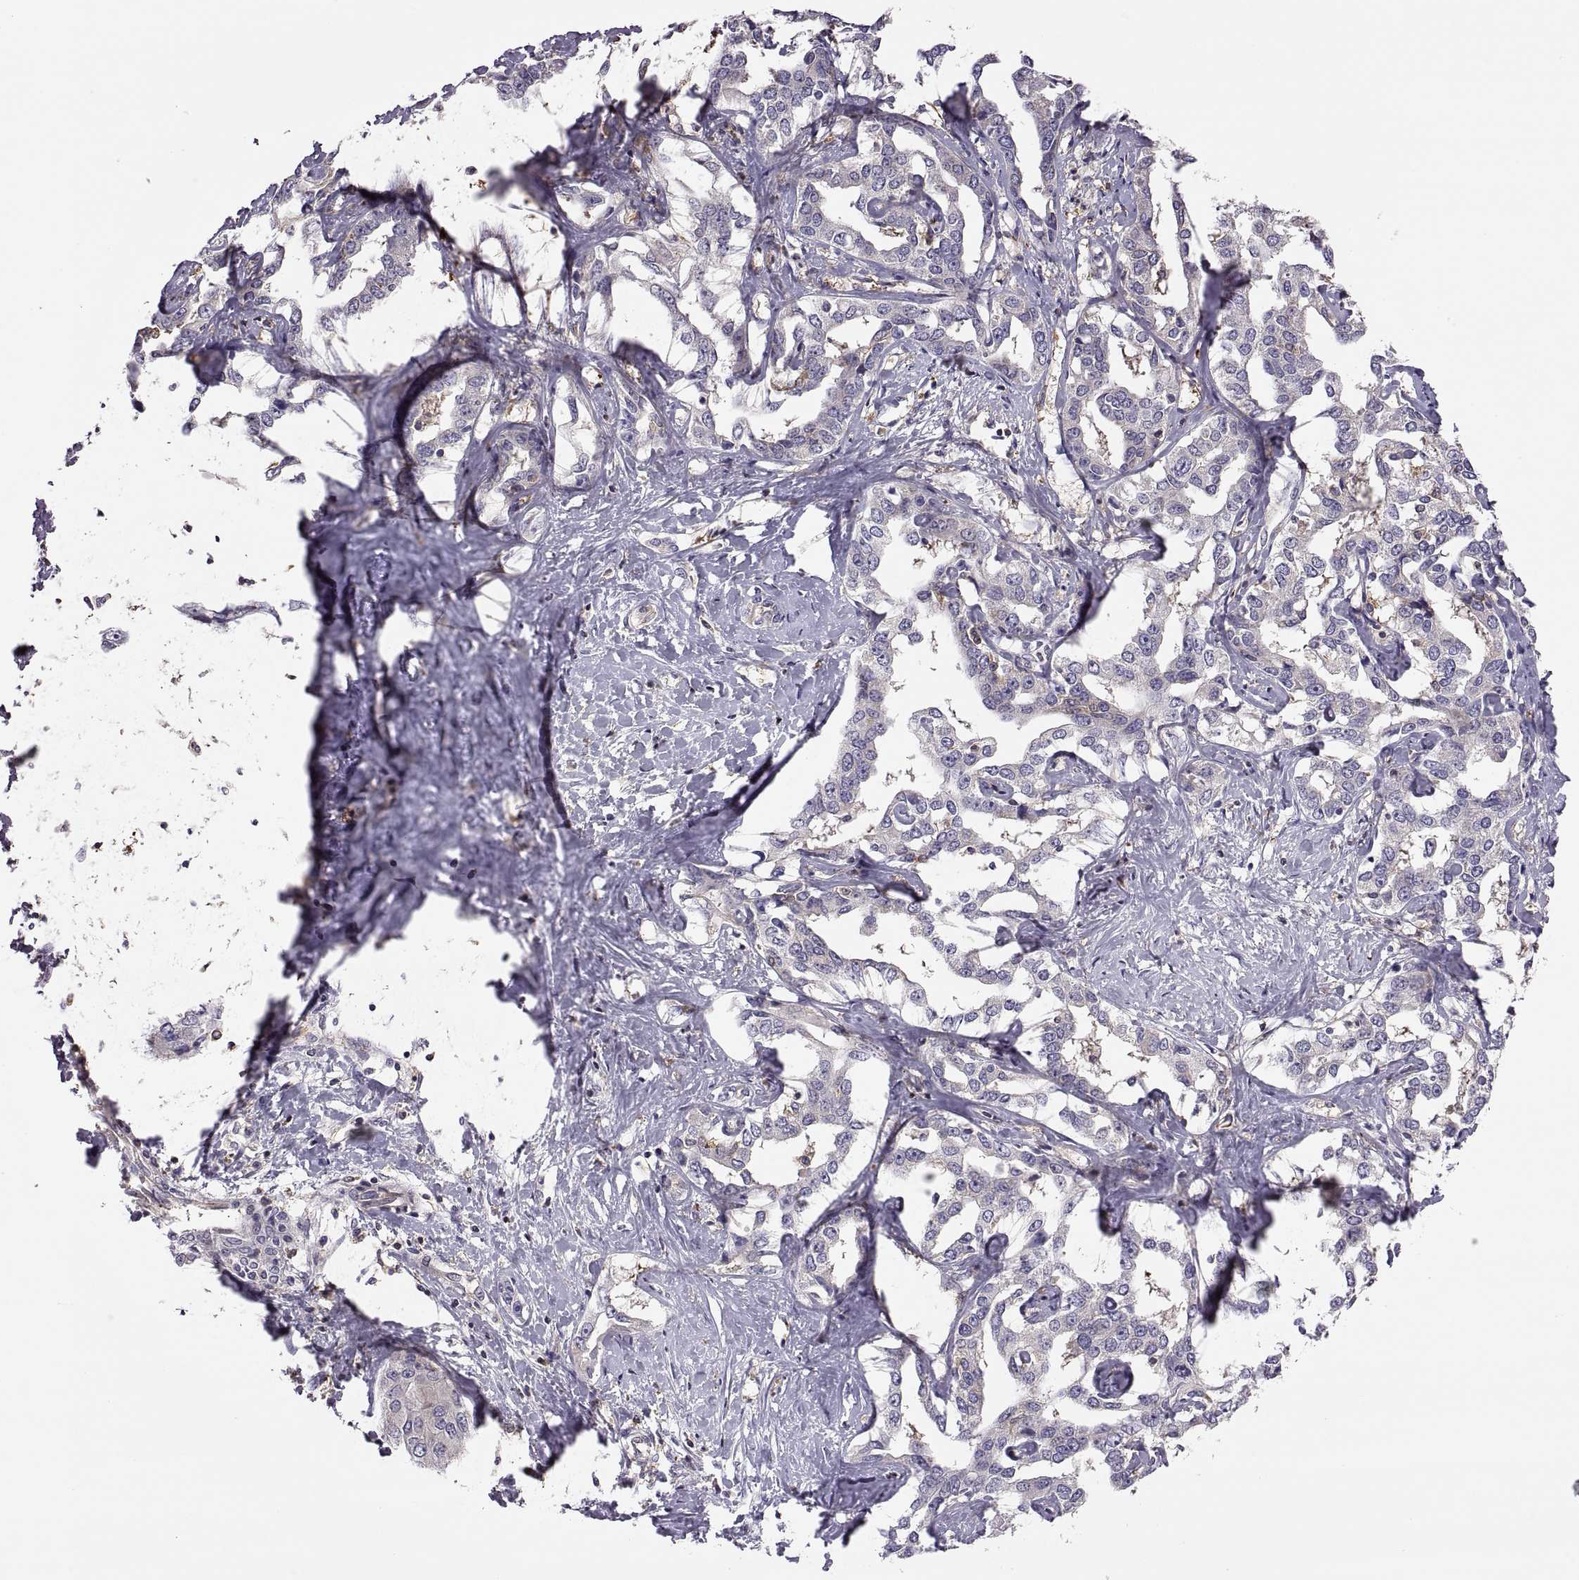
{"staining": {"intensity": "negative", "quantity": "none", "location": "none"}, "tissue": "liver cancer", "cell_type": "Tumor cells", "image_type": "cancer", "snomed": [{"axis": "morphology", "description": "Cholangiocarcinoma"}, {"axis": "topography", "description": "Liver"}], "caption": "The immunohistochemistry image has no significant staining in tumor cells of liver cholangiocarcinoma tissue.", "gene": "SPATA32", "patient": {"sex": "male", "age": 59}}